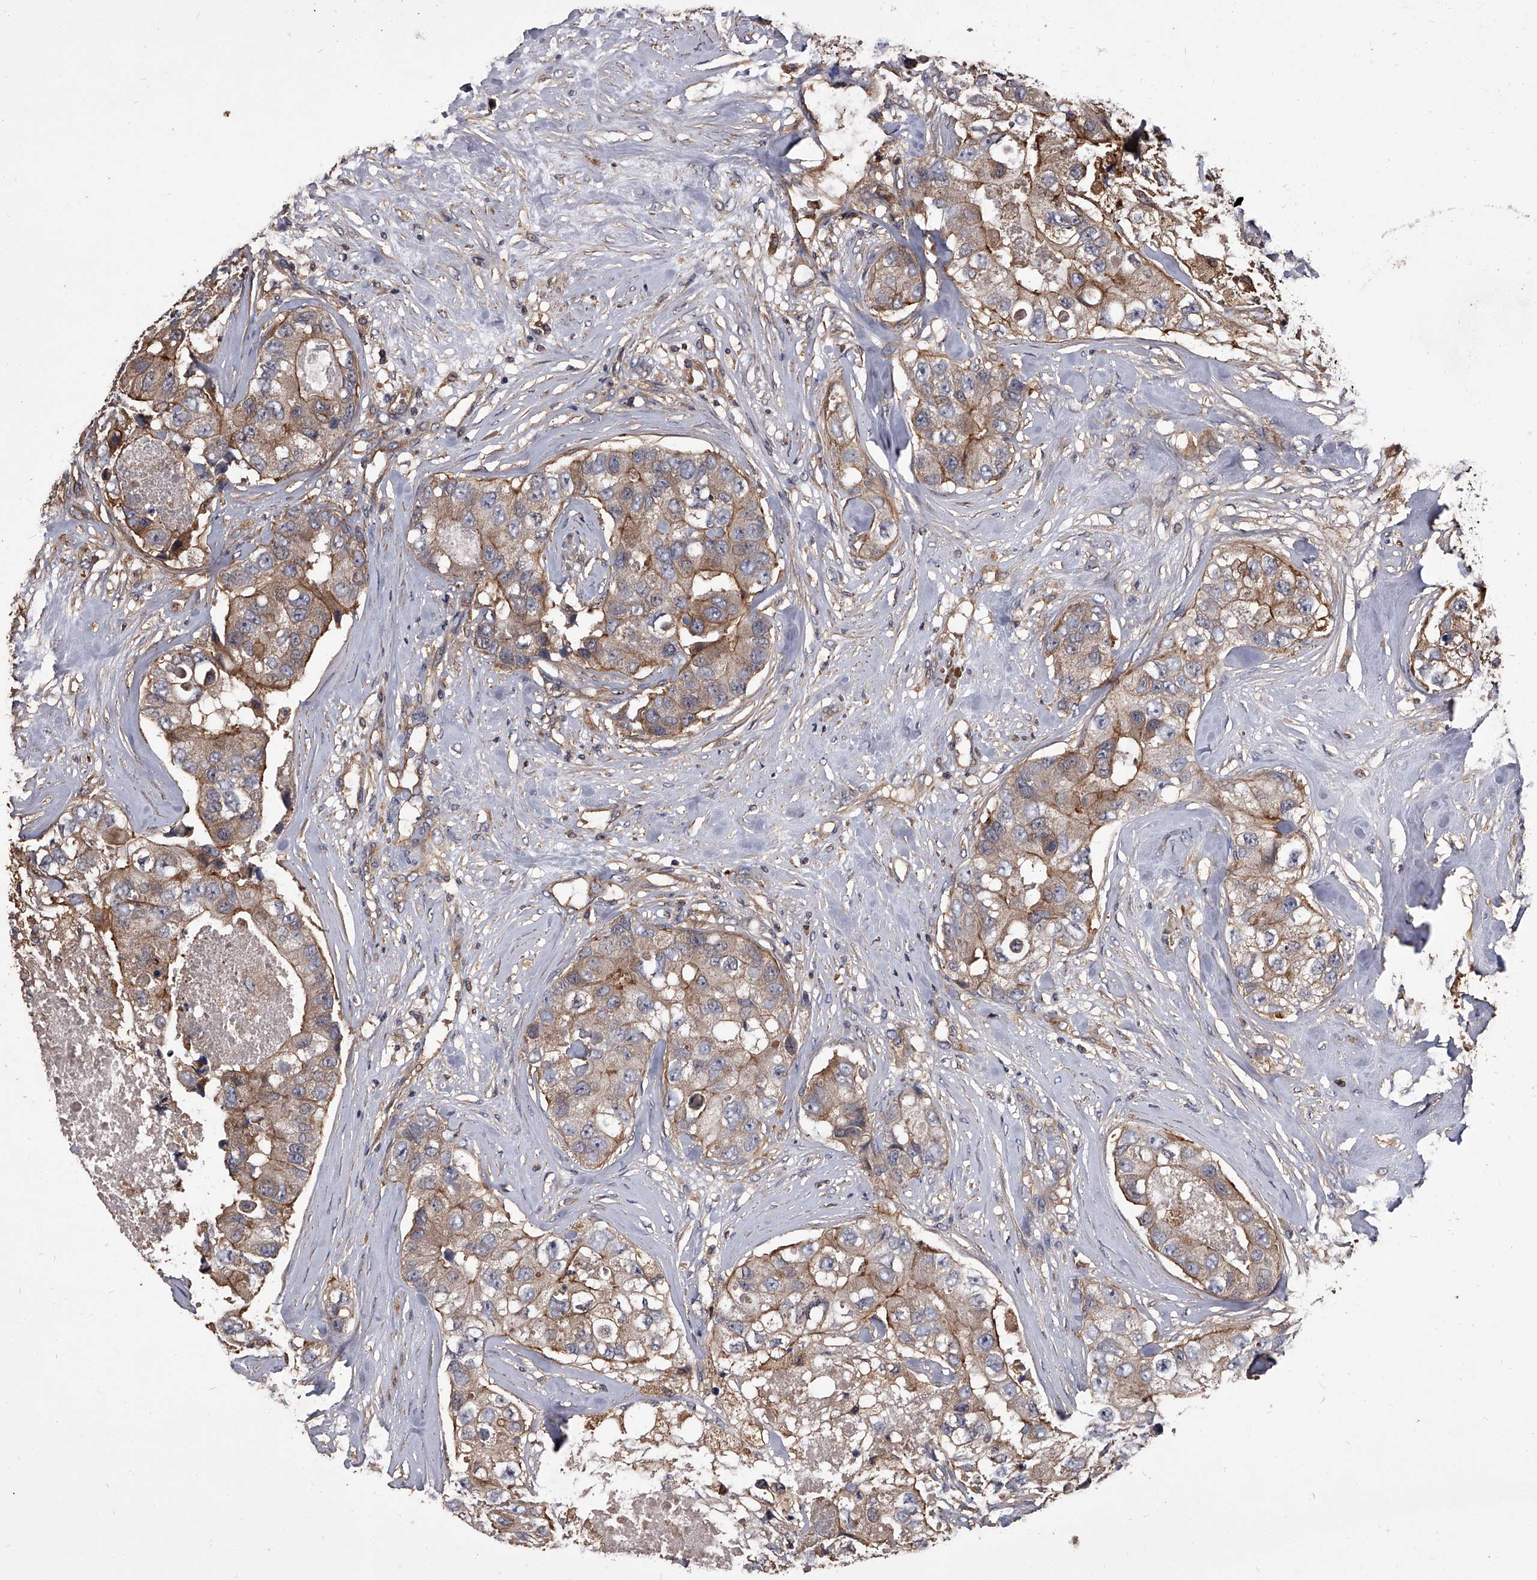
{"staining": {"intensity": "moderate", "quantity": ">75%", "location": "cytoplasmic/membranous"}, "tissue": "breast cancer", "cell_type": "Tumor cells", "image_type": "cancer", "snomed": [{"axis": "morphology", "description": "Duct carcinoma"}, {"axis": "topography", "description": "Breast"}], "caption": "IHC histopathology image of human breast infiltrating ductal carcinoma stained for a protein (brown), which exhibits medium levels of moderate cytoplasmic/membranous staining in approximately >75% of tumor cells.", "gene": "STK36", "patient": {"sex": "female", "age": 62}}